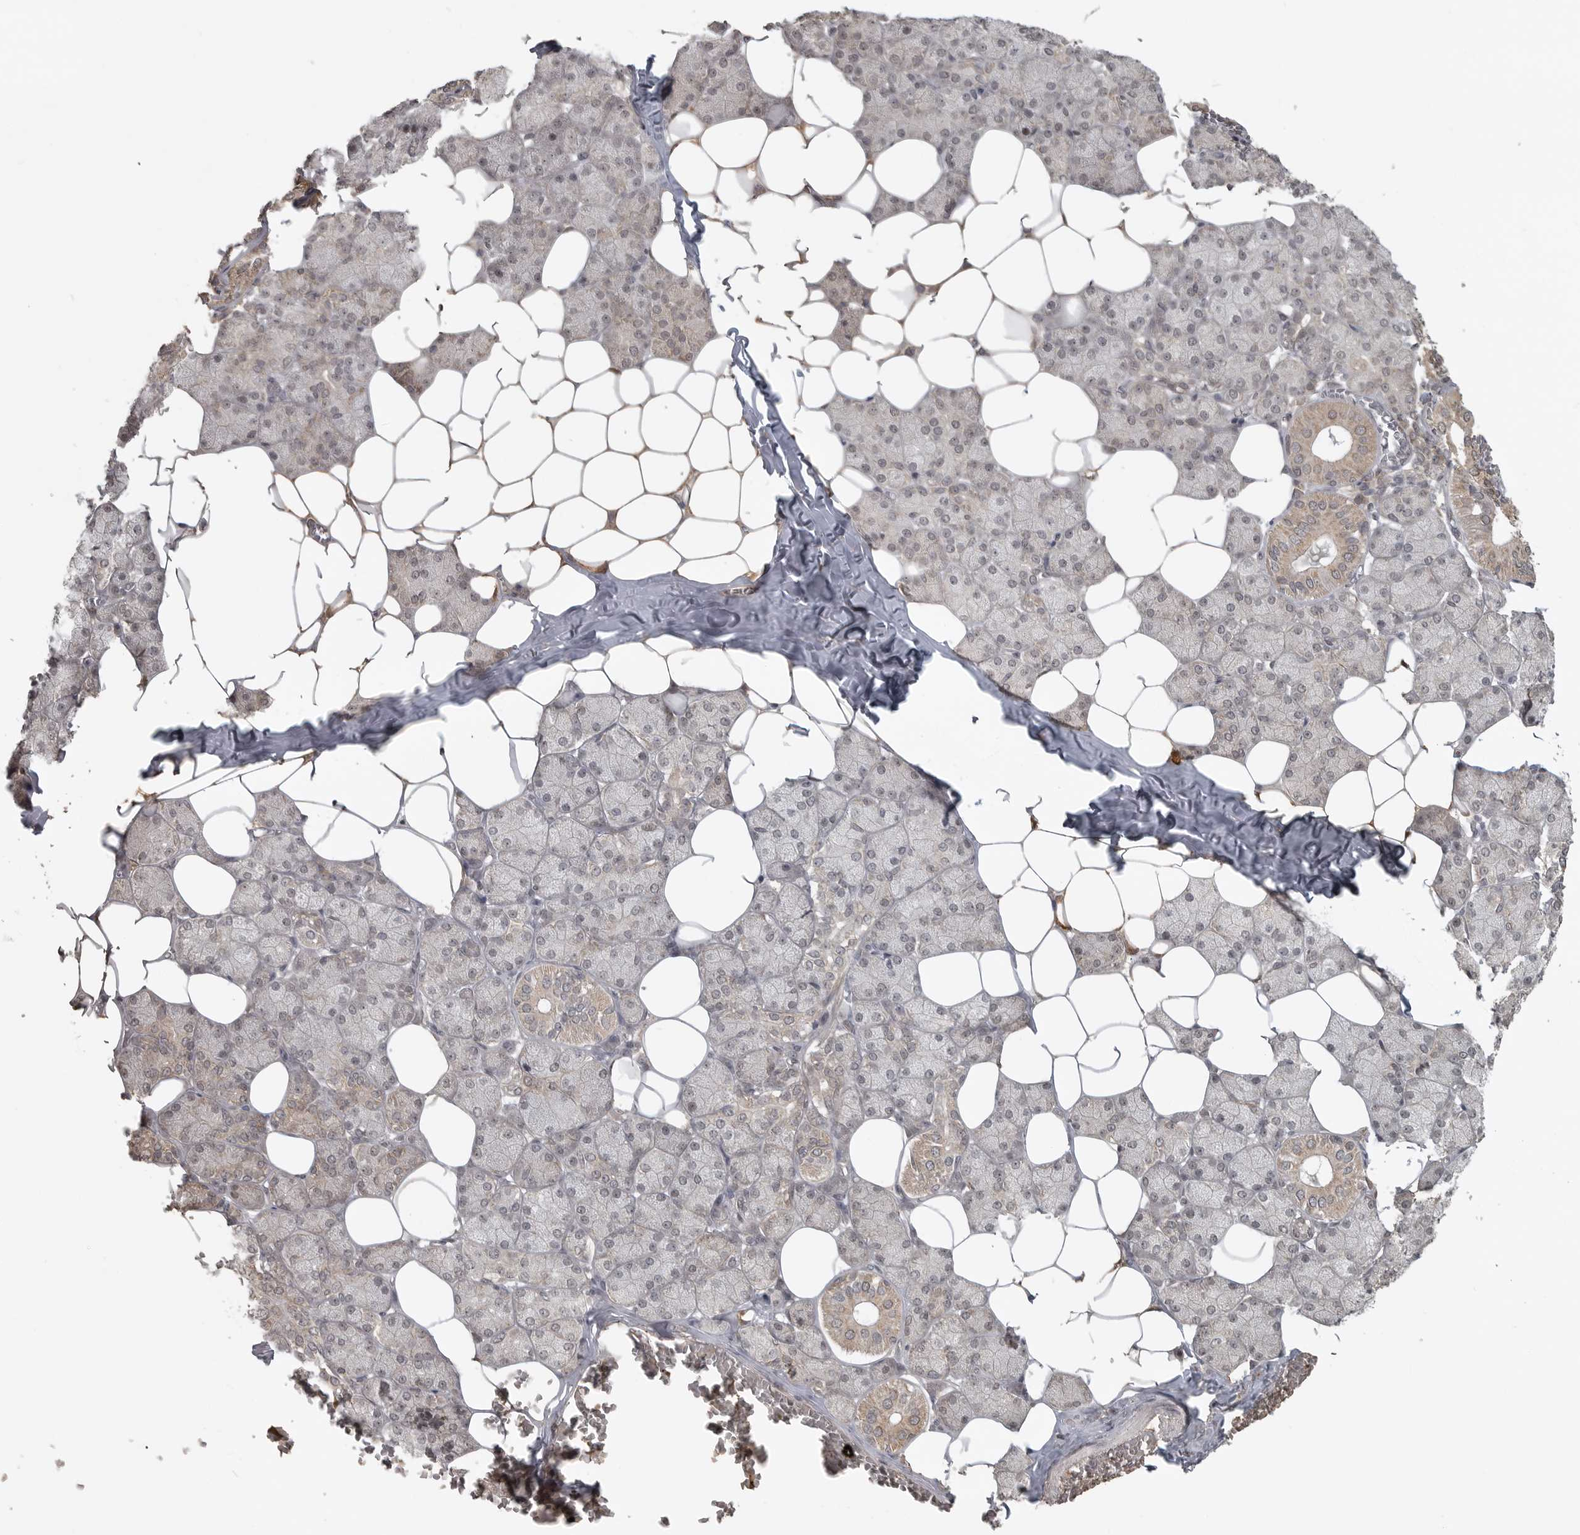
{"staining": {"intensity": "weak", "quantity": "<25%", "location": "cytoplasmic/membranous"}, "tissue": "salivary gland", "cell_type": "Glandular cells", "image_type": "normal", "snomed": [{"axis": "morphology", "description": "Normal tissue, NOS"}, {"axis": "topography", "description": "Salivary gland"}], "caption": "Glandular cells show no significant staining in normal salivary gland.", "gene": "LLGL1", "patient": {"sex": "female", "age": 33}}